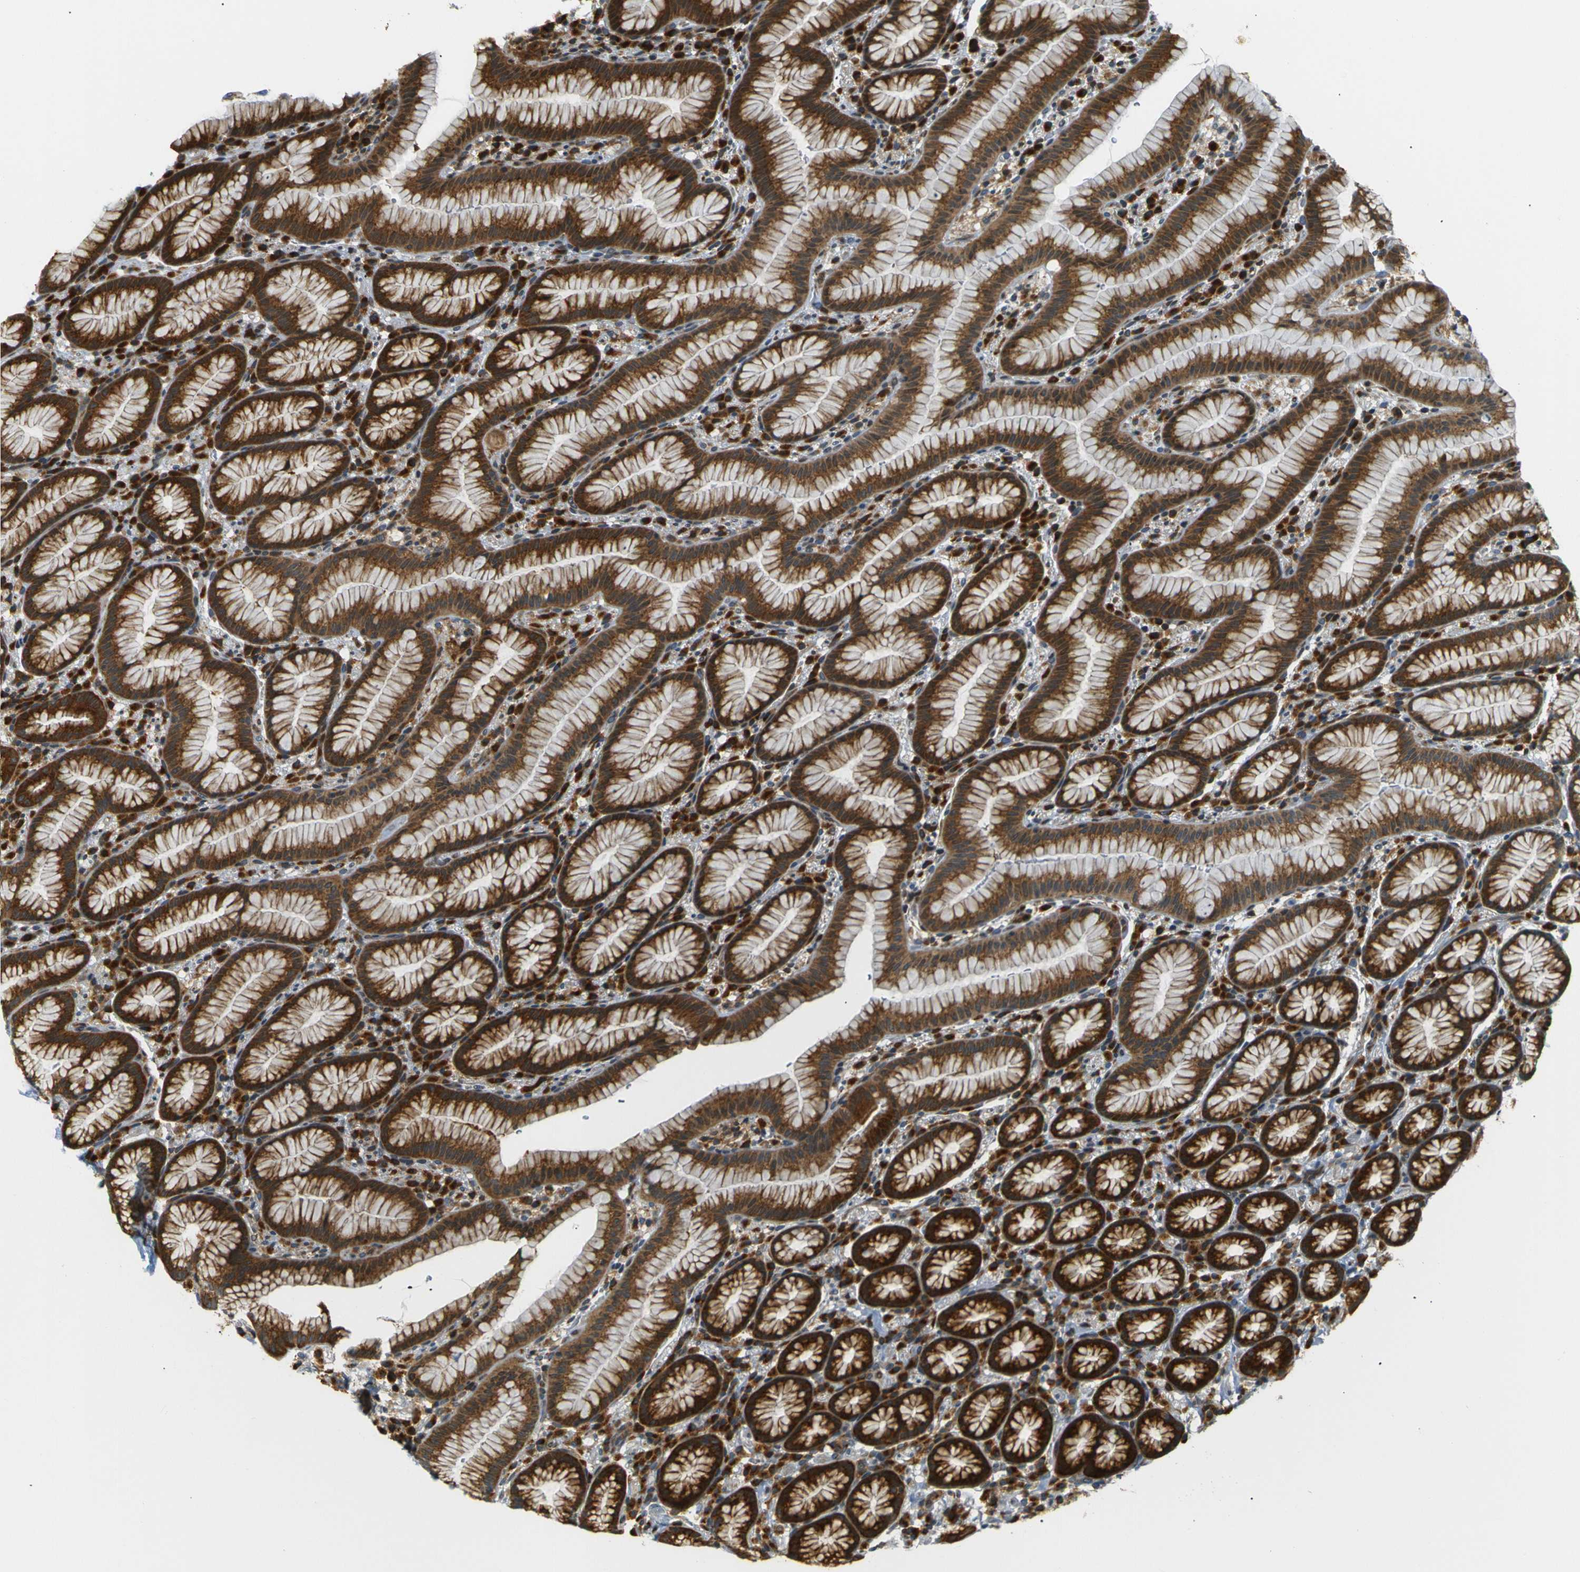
{"staining": {"intensity": "strong", "quantity": ">75%", "location": "cytoplasmic/membranous"}, "tissue": "stomach", "cell_type": "Glandular cells", "image_type": "normal", "snomed": [{"axis": "morphology", "description": "Normal tissue, NOS"}, {"axis": "topography", "description": "Stomach, lower"}], "caption": "High-magnification brightfield microscopy of normal stomach stained with DAB (3,3'-diaminobenzidine) (brown) and counterstained with hematoxylin (blue). glandular cells exhibit strong cytoplasmic/membranous positivity is appreciated in about>75% of cells. (Brightfield microscopy of DAB IHC at high magnification).", "gene": "ABCE1", "patient": {"sex": "male", "age": 52}}